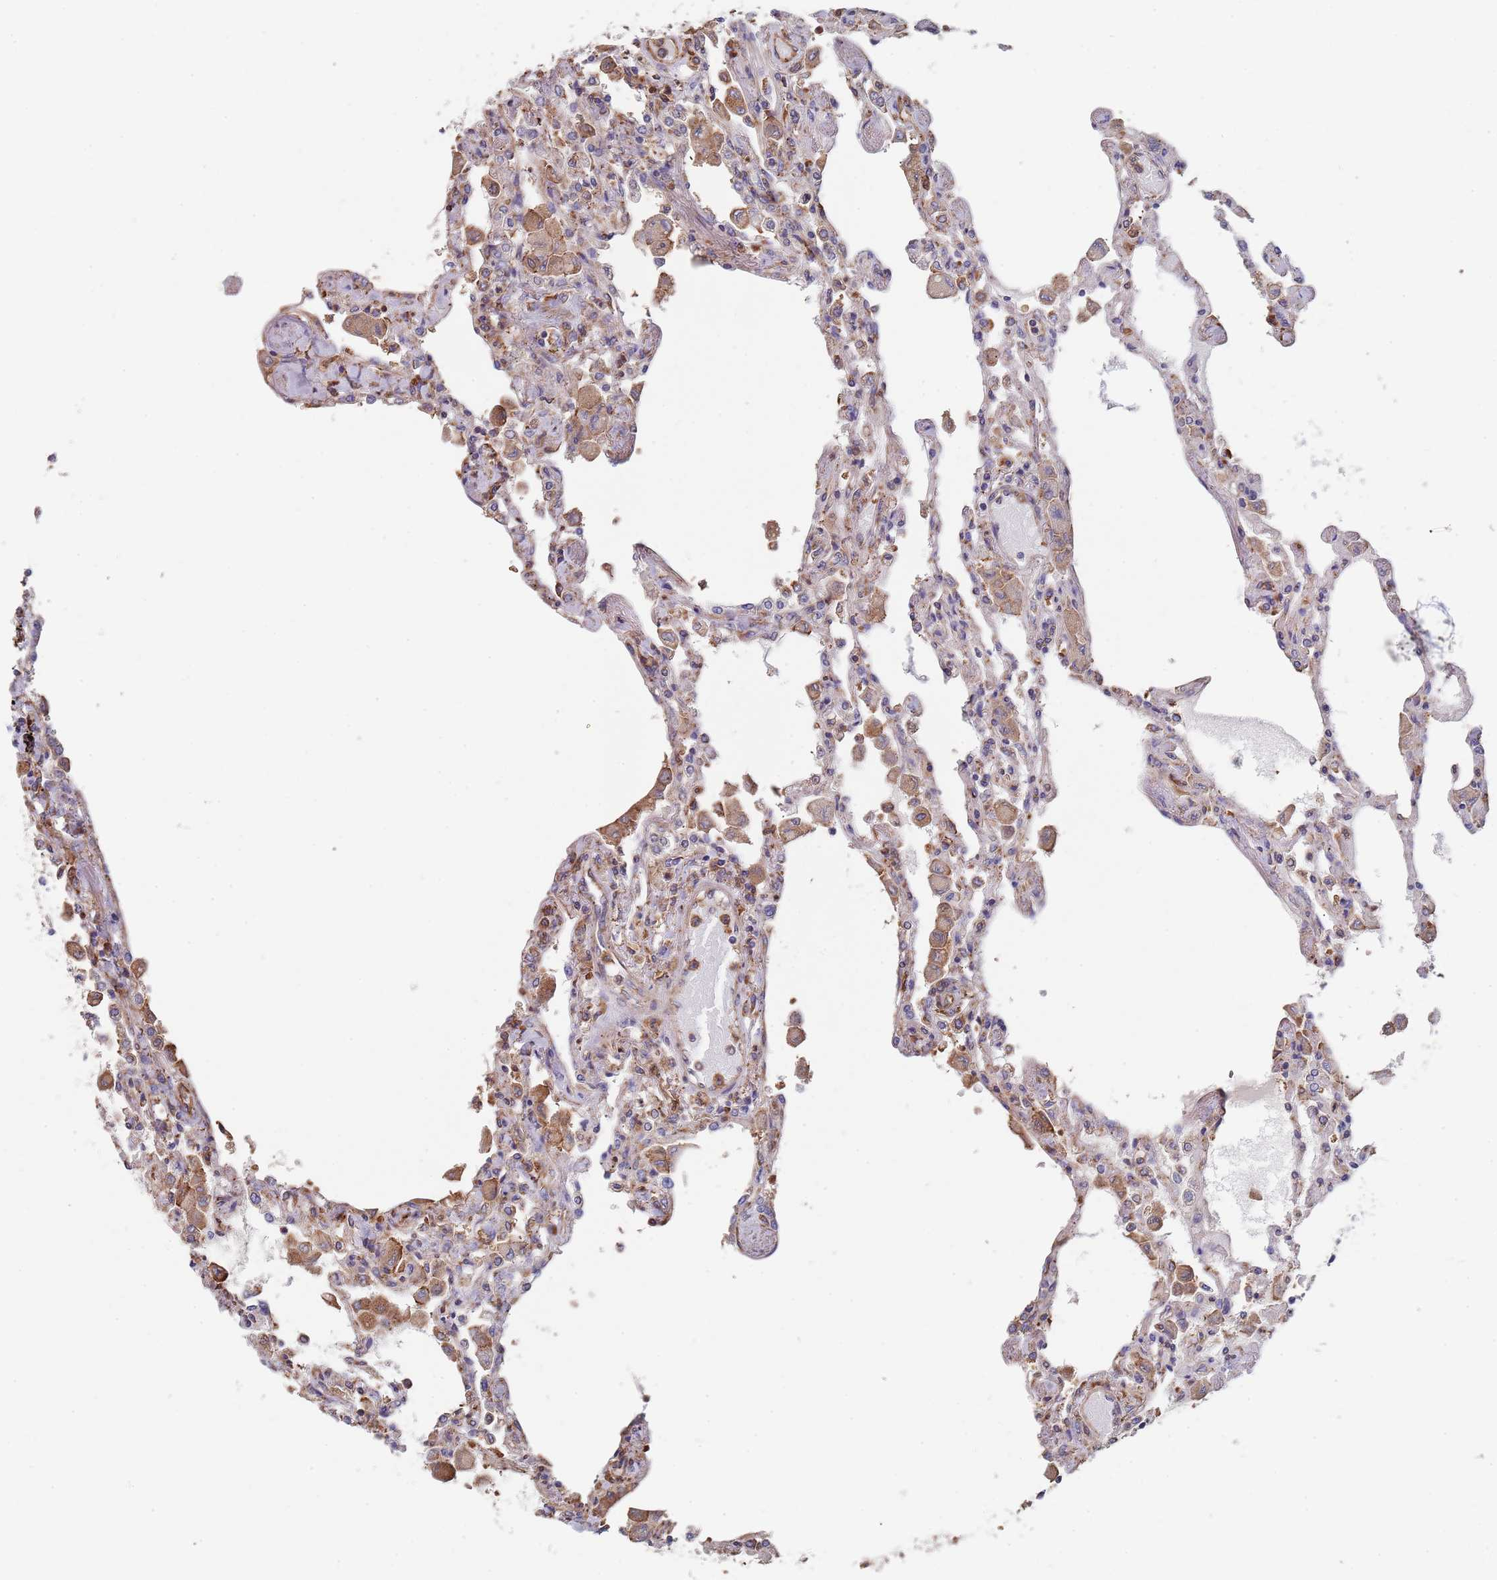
{"staining": {"intensity": "weak", "quantity": "25%-75%", "location": "cytoplasmic/membranous"}, "tissue": "lung", "cell_type": "Alveolar cells", "image_type": "normal", "snomed": [{"axis": "morphology", "description": "Normal tissue, NOS"}, {"axis": "topography", "description": "Bronchus"}, {"axis": "topography", "description": "Lung"}], "caption": "Lung stained for a protein (brown) reveals weak cytoplasmic/membranous positive staining in approximately 25%-75% of alveolar cells.", "gene": "DCUN1D3", "patient": {"sex": "female", "age": 49}}